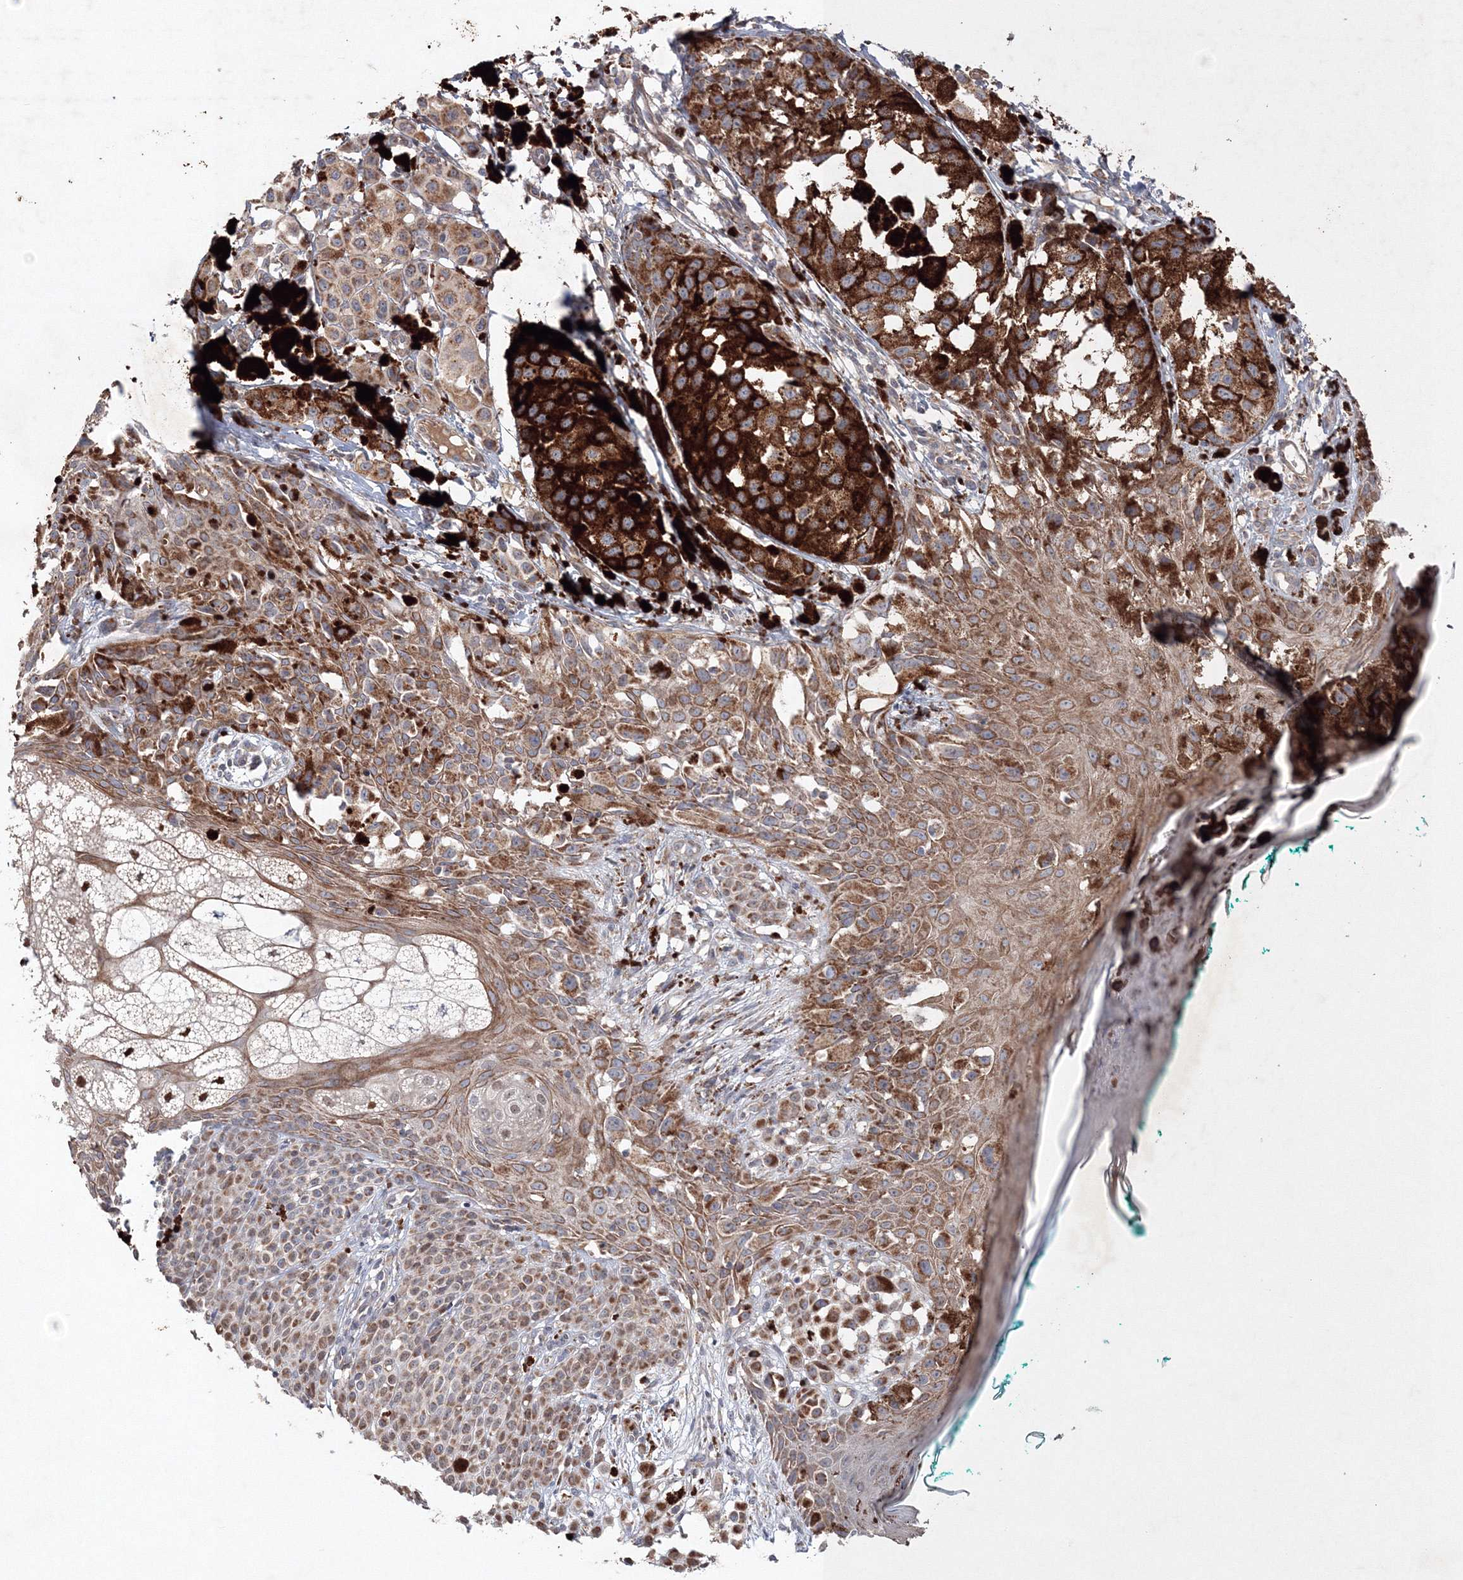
{"staining": {"intensity": "moderate", "quantity": ">75%", "location": "cytoplasmic/membranous"}, "tissue": "melanoma", "cell_type": "Tumor cells", "image_type": "cancer", "snomed": [{"axis": "morphology", "description": "Malignant melanoma, NOS"}, {"axis": "topography", "description": "Skin of leg"}], "caption": "An IHC histopathology image of neoplastic tissue is shown. Protein staining in brown shows moderate cytoplasmic/membranous positivity in malignant melanoma within tumor cells.", "gene": "NOA1", "patient": {"sex": "female", "age": 72}}